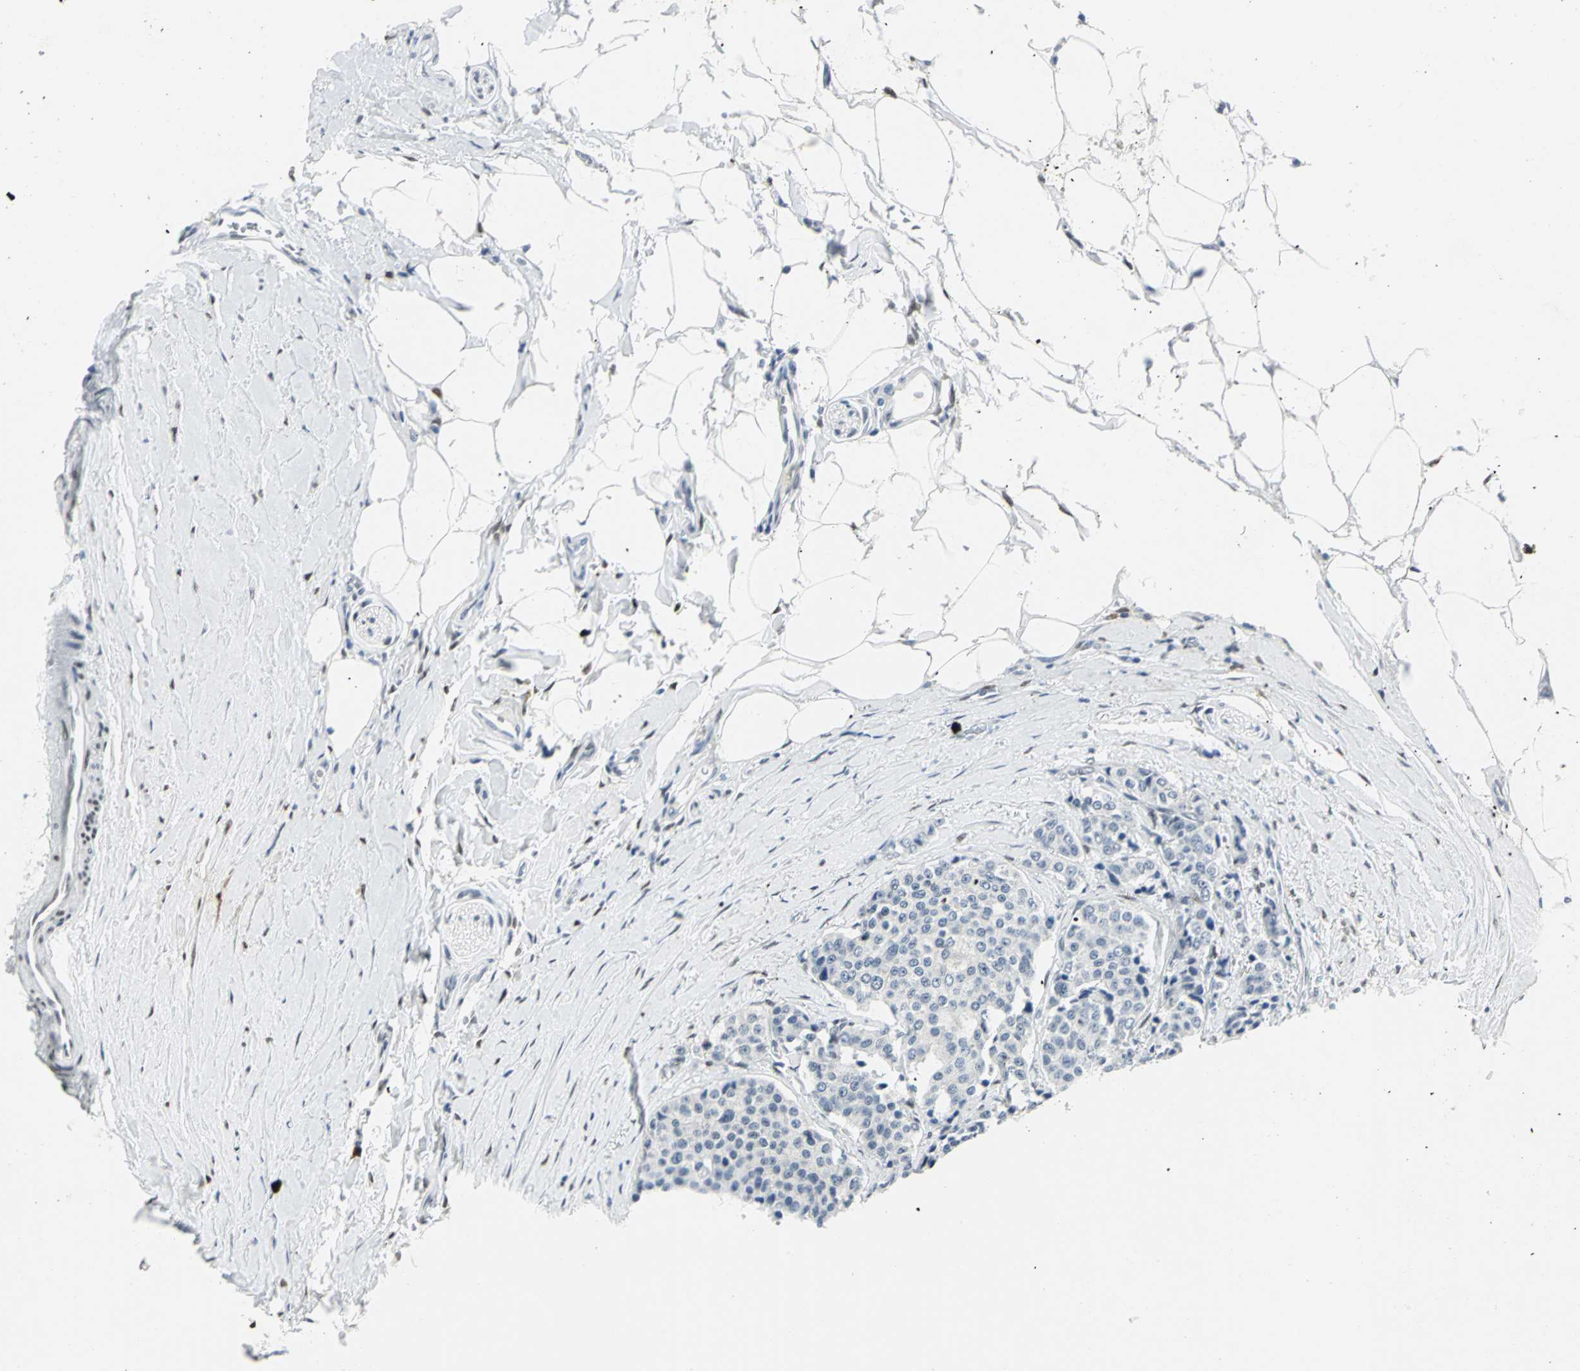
{"staining": {"intensity": "negative", "quantity": "none", "location": "none"}, "tissue": "carcinoid", "cell_type": "Tumor cells", "image_type": "cancer", "snomed": [{"axis": "morphology", "description": "Carcinoid, malignant, NOS"}, {"axis": "topography", "description": "Colon"}], "caption": "The micrograph demonstrates no staining of tumor cells in carcinoid. (Stains: DAB immunohistochemistry (IHC) with hematoxylin counter stain, Microscopy: brightfield microscopy at high magnification).", "gene": "MEIS2", "patient": {"sex": "female", "age": 61}}